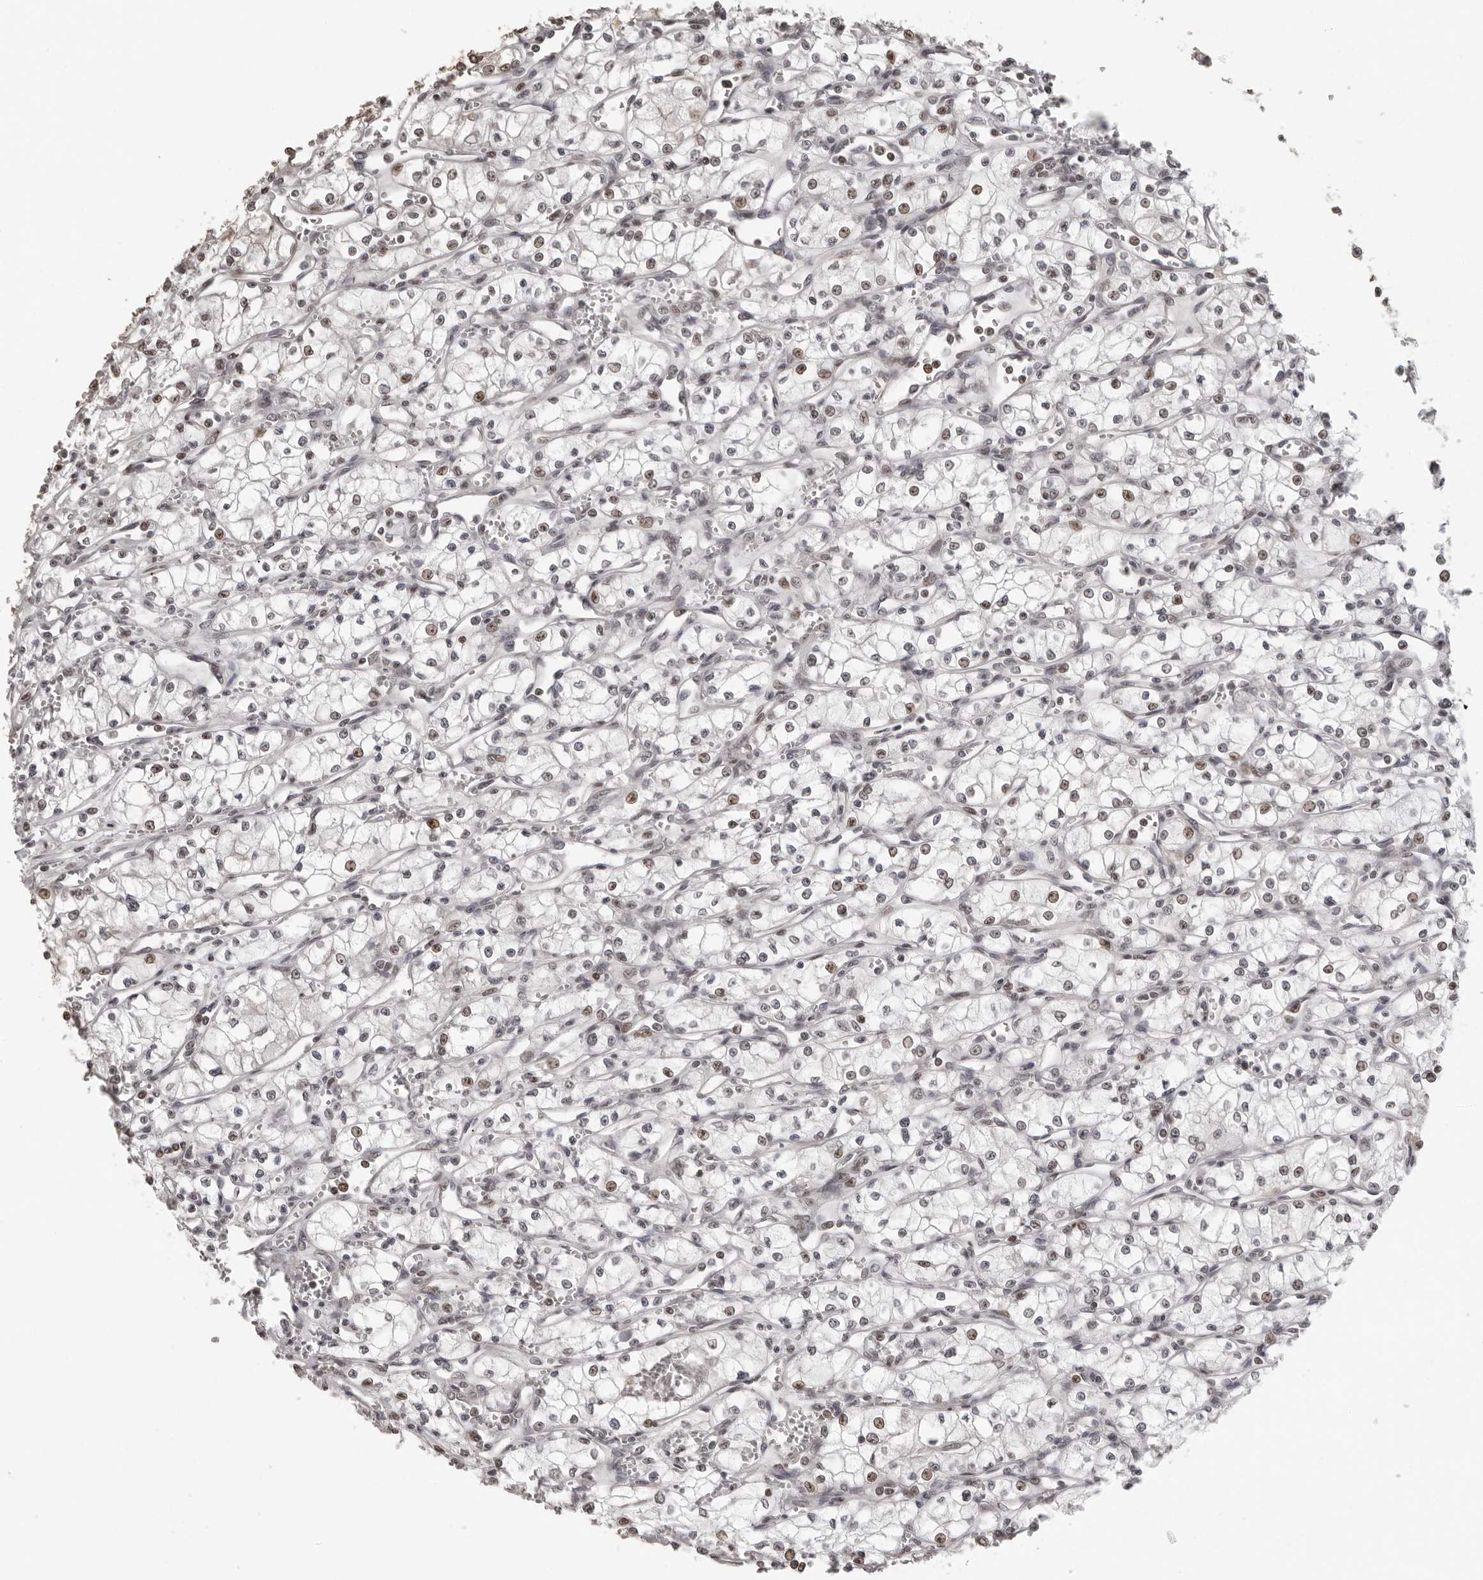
{"staining": {"intensity": "weak", "quantity": "<25%", "location": "nuclear"}, "tissue": "renal cancer", "cell_type": "Tumor cells", "image_type": "cancer", "snomed": [{"axis": "morphology", "description": "Adenocarcinoma, NOS"}, {"axis": "topography", "description": "Kidney"}], "caption": "A micrograph of renal cancer stained for a protein demonstrates no brown staining in tumor cells. (Stains: DAB (3,3'-diaminobenzidine) immunohistochemistry with hematoxylin counter stain, Microscopy: brightfield microscopy at high magnification).", "gene": "ORC1", "patient": {"sex": "male", "age": 59}}